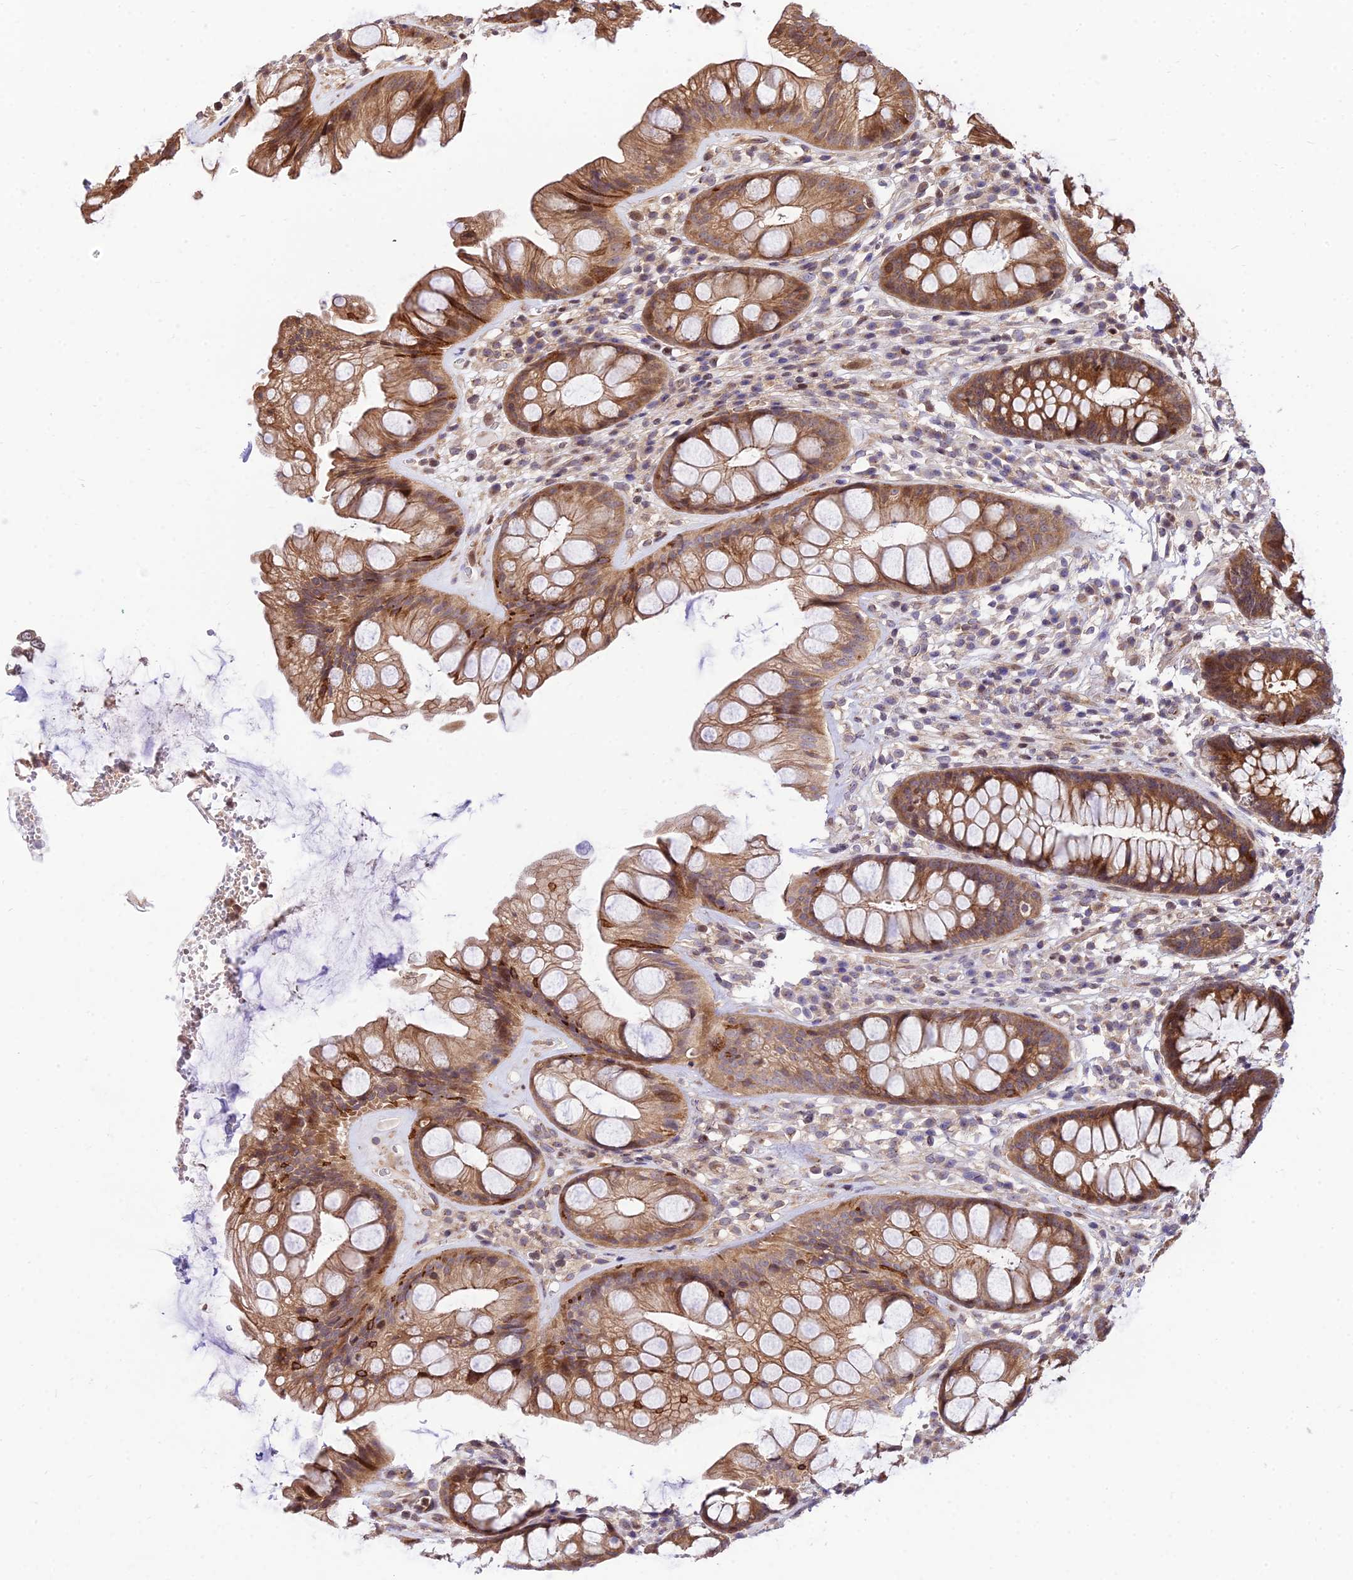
{"staining": {"intensity": "moderate", "quantity": ">75%", "location": "cytoplasmic/membranous"}, "tissue": "rectum", "cell_type": "Glandular cells", "image_type": "normal", "snomed": [{"axis": "morphology", "description": "Normal tissue, NOS"}, {"axis": "topography", "description": "Rectum"}], "caption": "IHC of unremarkable human rectum displays medium levels of moderate cytoplasmic/membranous positivity in about >75% of glandular cells. (brown staining indicates protein expression, while blue staining denotes nuclei).", "gene": "SMG6", "patient": {"sex": "male", "age": 74}}